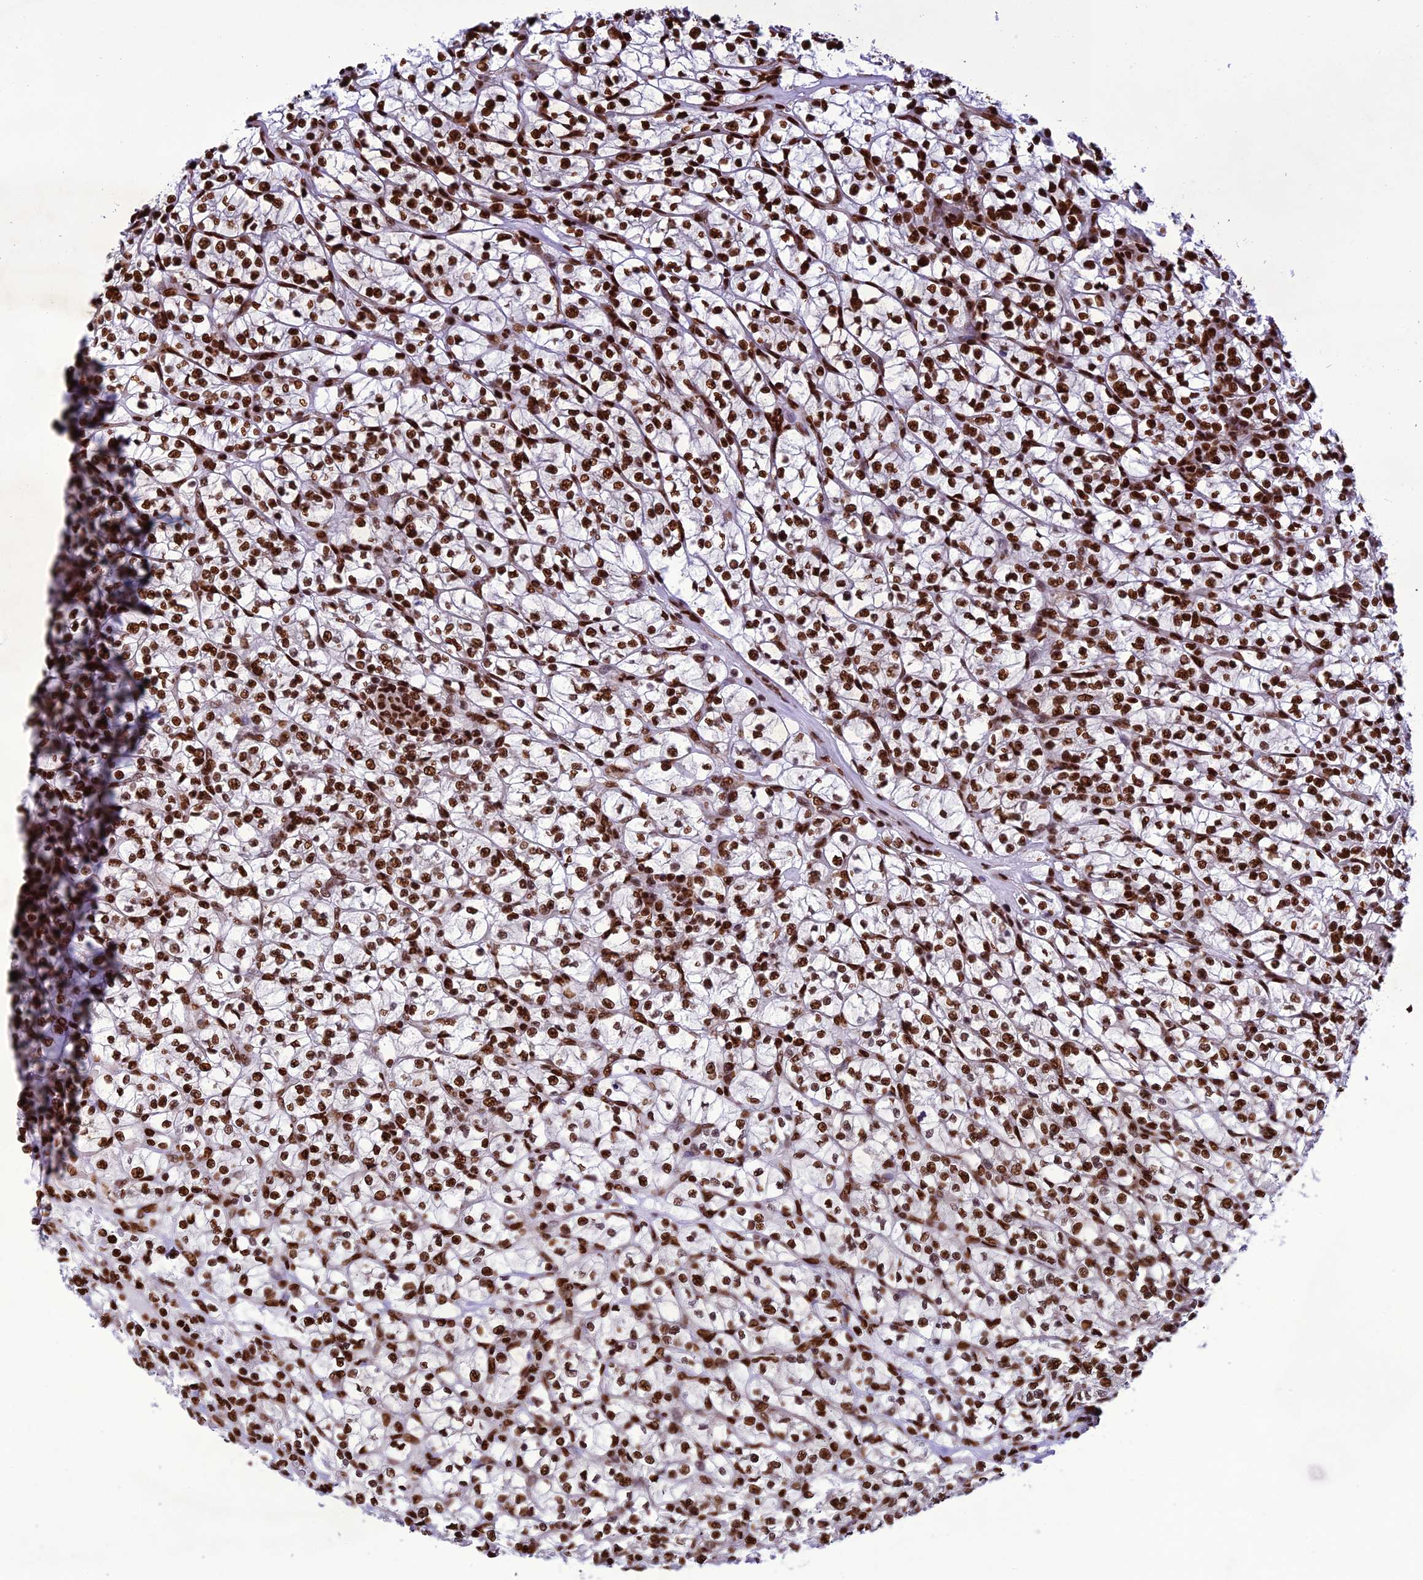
{"staining": {"intensity": "strong", "quantity": ">75%", "location": "nuclear"}, "tissue": "renal cancer", "cell_type": "Tumor cells", "image_type": "cancer", "snomed": [{"axis": "morphology", "description": "Adenocarcinoma, NOS"}, {"axis": "topography", "description": "Kidney"}], "caption": "Approximately >75% of tumor cells in renal adenocarcinoma exhibit strong nuclear protein expression as visualized by brown immunohistochemical staining.", "gene": "INO80E", "patient": {"sex": "female", "age": 64}}